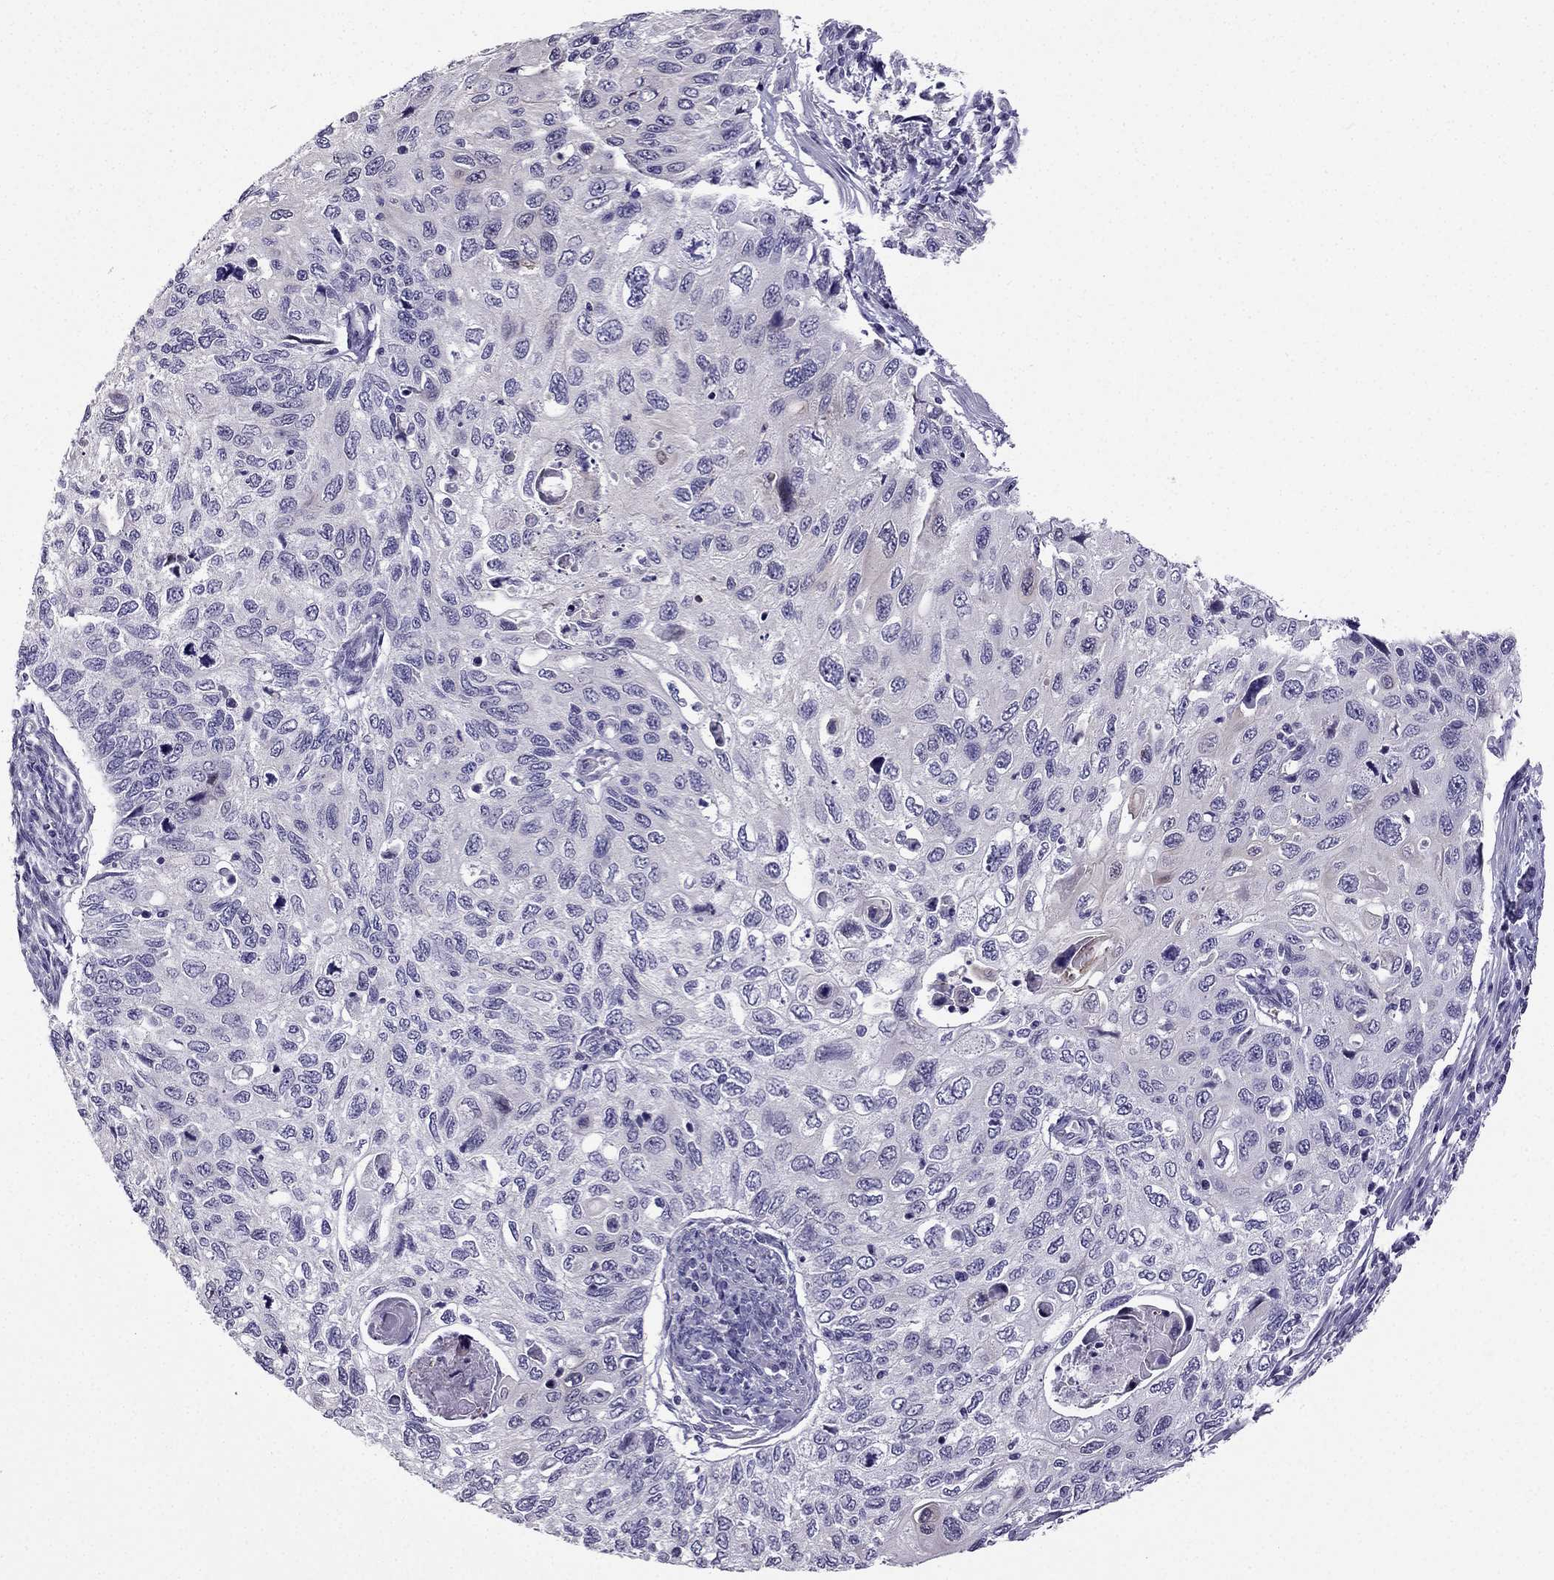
{"staining": {"intensity": "negative", "quantity": "none", "location": "none"}, "tissue": "cervical cancer", "cell_type": "Tumor cells", "image_type": "cancer", "snomed": [{"axis": "morphology", "description": "Squamous cell carcinoma, NOS"}, {"axis": "topography", "description": "Cervix"}], "caption": "A high-resolution micrograph shows immunohistochemistry staining of cervical cancer, which displays no significant staining in tumor cells.", "gene": "KCNJ10", "patient": {"sex": "female", "age": 70}}